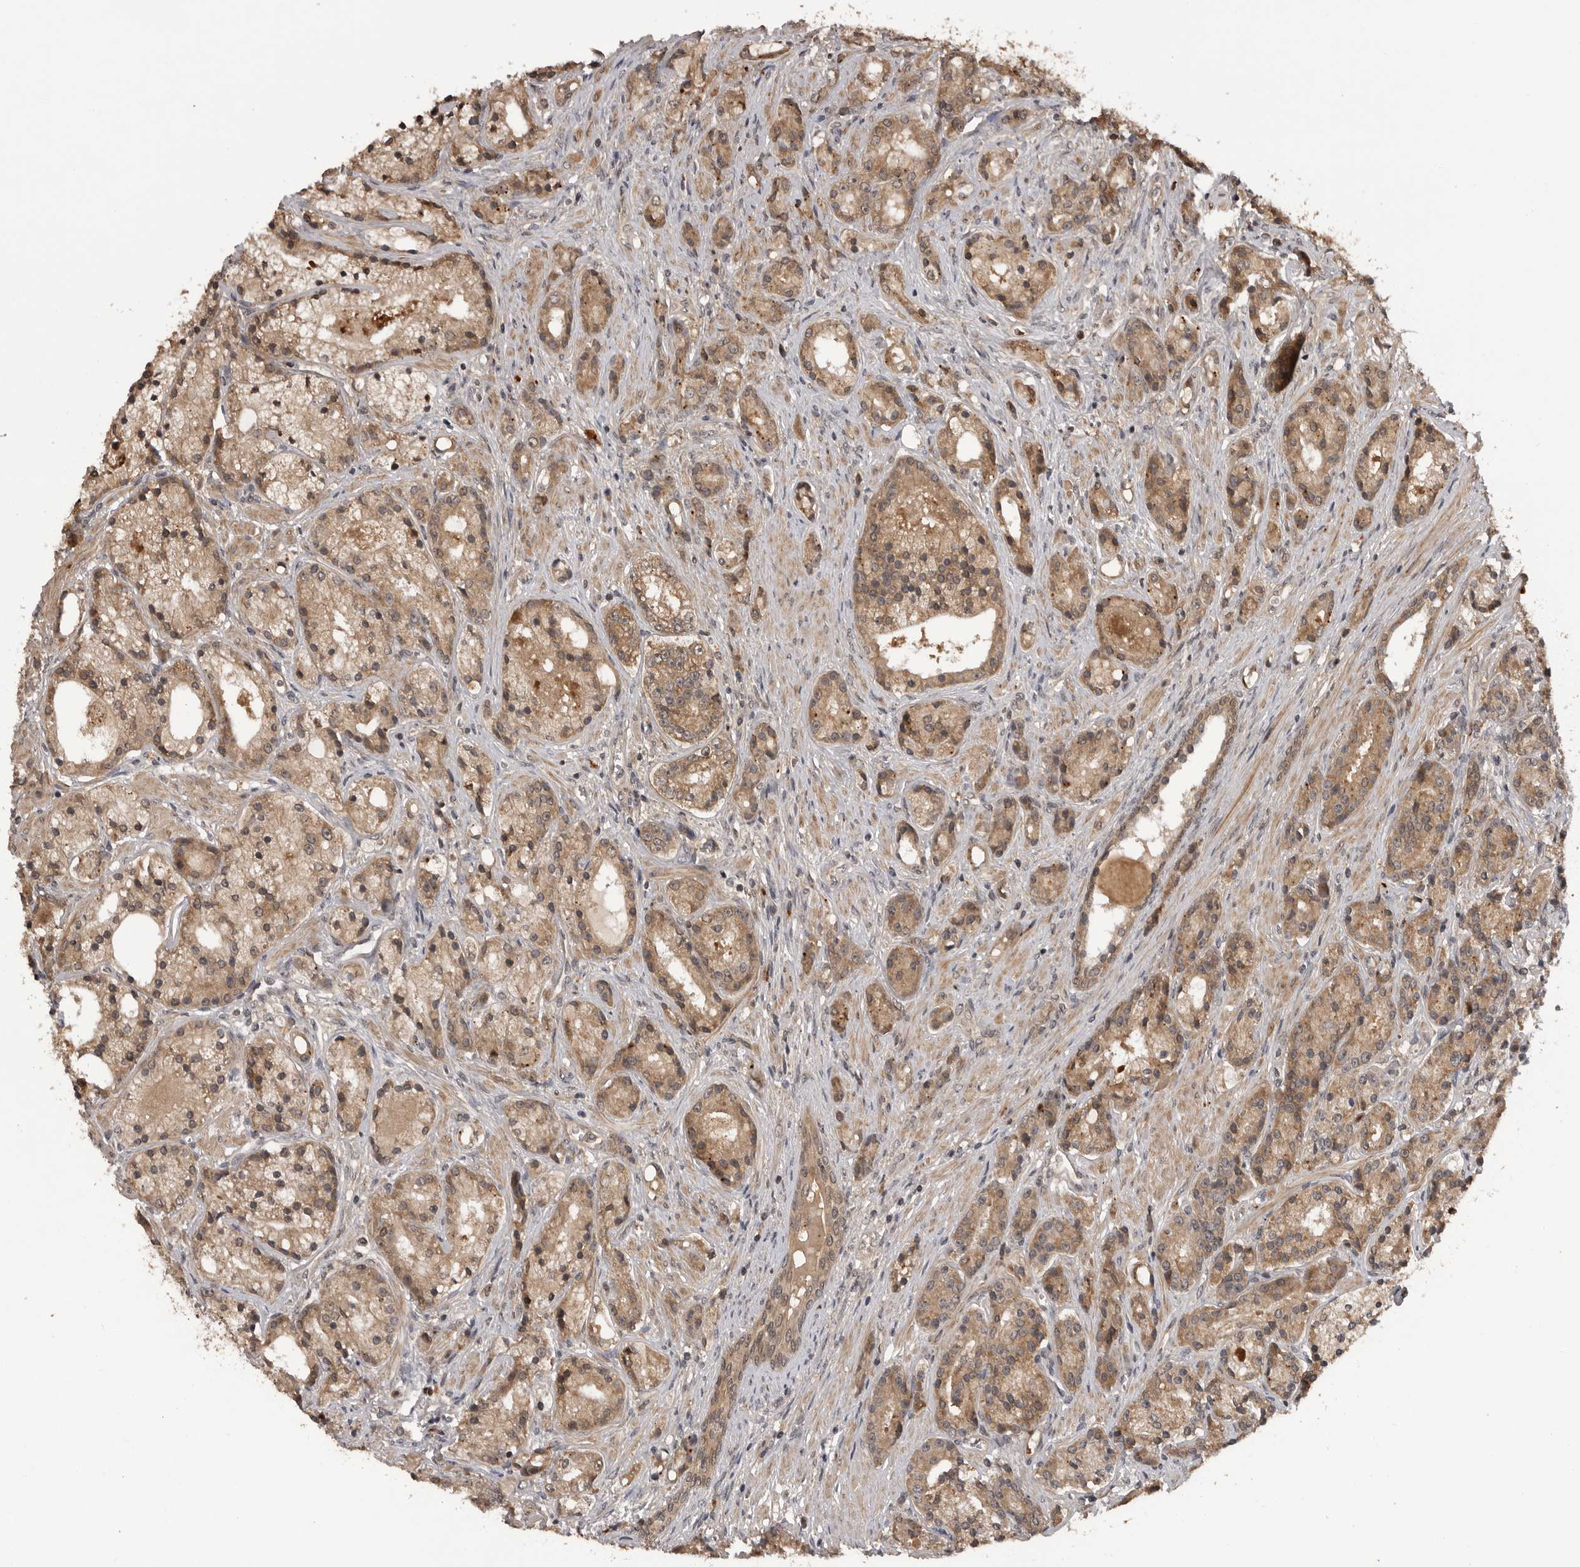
{"staining": {"intensity": "moderate", "quantity": ">75%", "location": "cytoplasmic/membranous"}, "tissue": "prostate cancer", "cell_type": "Tumor cells", "image_type": "cancer", "snomed": [{"axis": "morphology", "description": "Adenocarcinoma, High grade"}, {"axis": "topography", "description": "Prostate"}], "caption": "Tumor cells show medium levels of moderate cytoplasmic/membranous positivity in approximately >75% of cells in prostate cancer.", "gene": "AKAP7", "patient": {"sex": "male", "age": 60}}